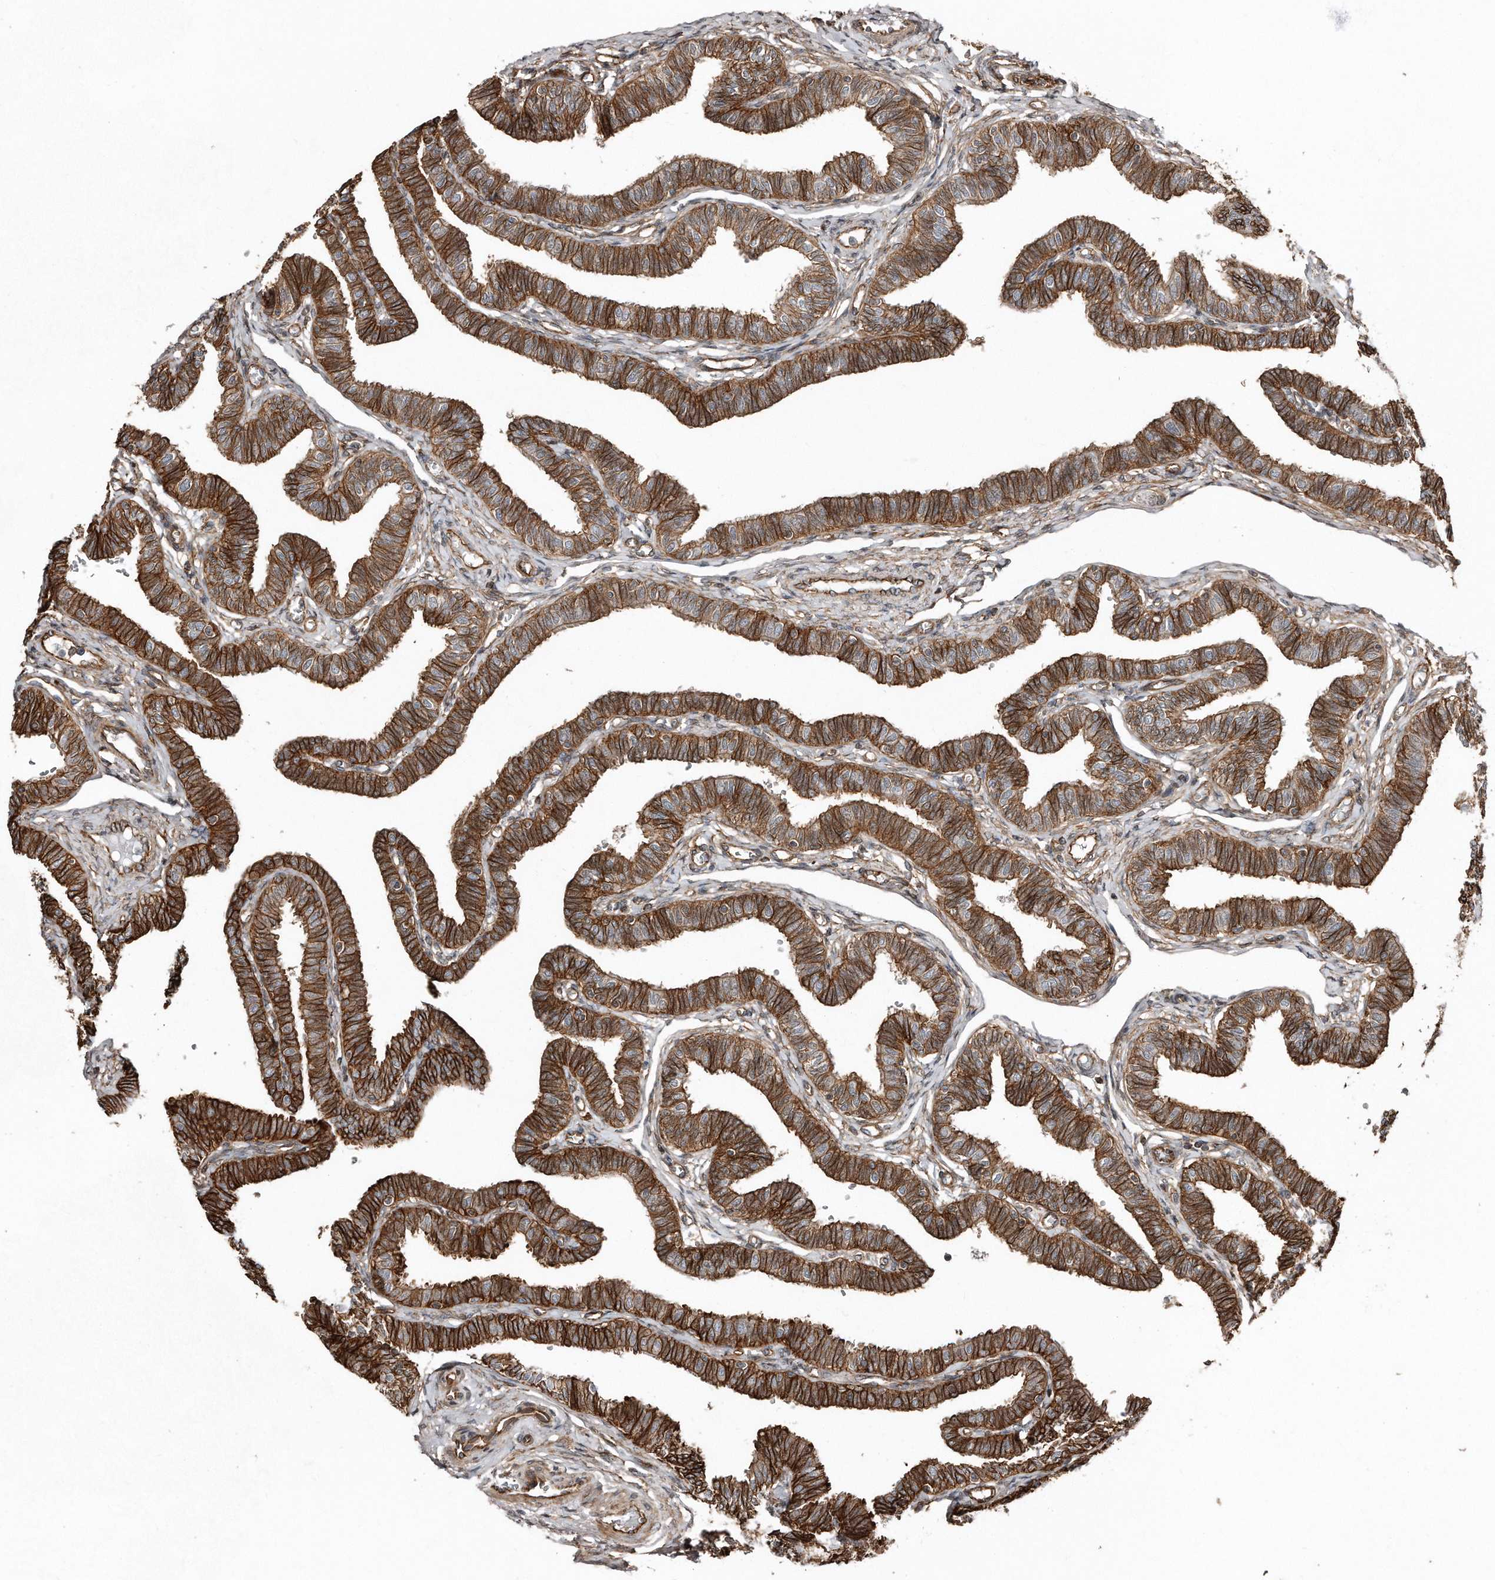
{"staining": {"intensity": "strong", "quantity": ">75%", "location": "cytoplasmic/membranous"}, "tissue": "fallopian tube", "cell_type": "Glandular cells", "image_type": "normal", "snomed": [{"axis": "morphology", "description": "Normal tissue, NOS"}, {"axis": "topography", "description": "Fallopian tube"}, {"axis": "topography", "description": "Ovary"}], "caption": "Brown immunohistochemical staining in benign fallopian tube reveals strong cytoplasmic/membranous staining in approximately >75% of glandular cells. Nuclei are stained in blue.", "gene": "SNAP47", "patient": {"sex": "female", "age": 23}}